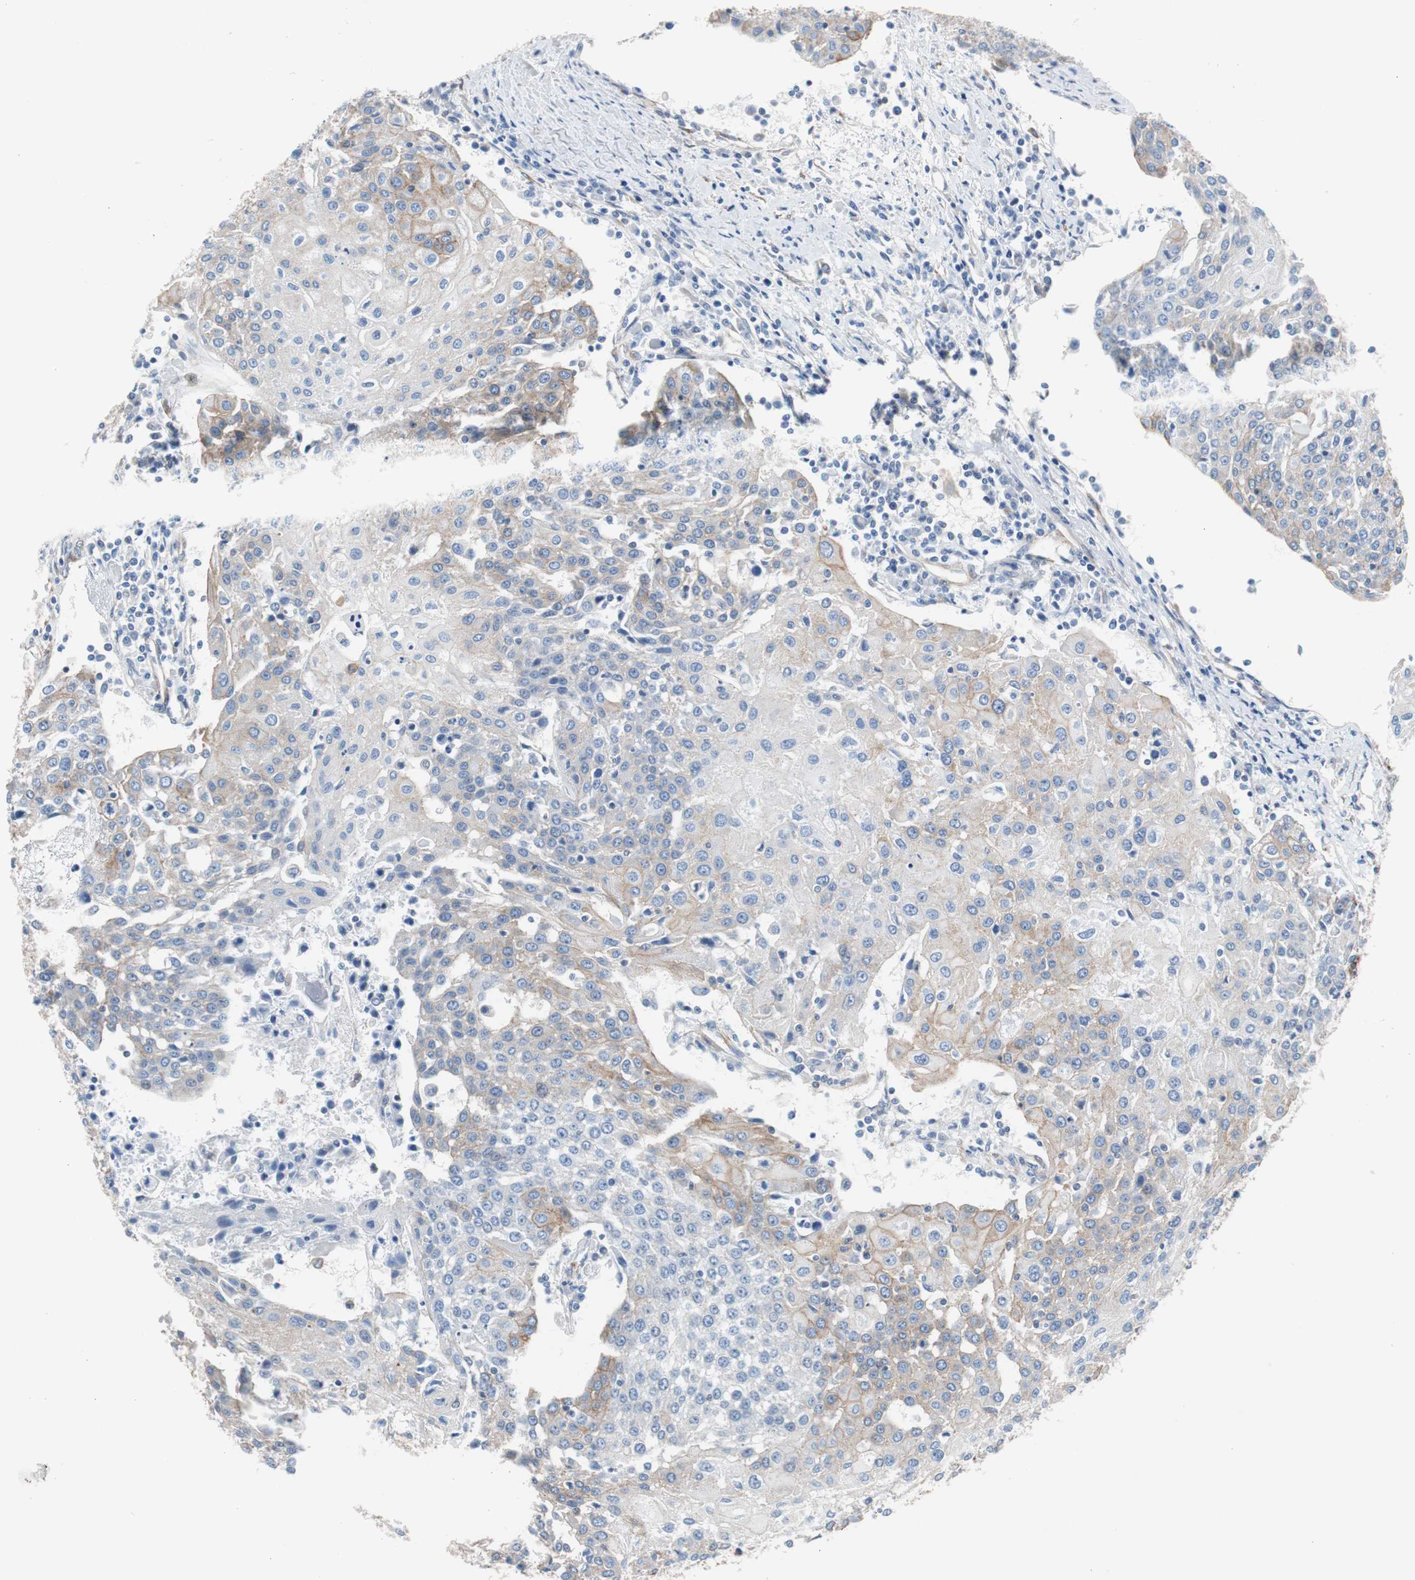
{"staining": {"intensity": "weak", "quantity": "<25%", "location": "cytoplasmic/membranous"}, "tissue": "urothelial cancer", "cell_type": "Tumor cells", "image_type": "cancer", "snomed": [{"axis": "morphology", "description": "Urothelial carcinoma, High grade"}, {"axis": "topography", "description": "Urinary bladder"}], "caption": "Histopathology image shows no significant protein expression in tumor cells of urothelial cancer.", "gene": "KIF3B", "patient": {"sex": "female", "age": 85}}